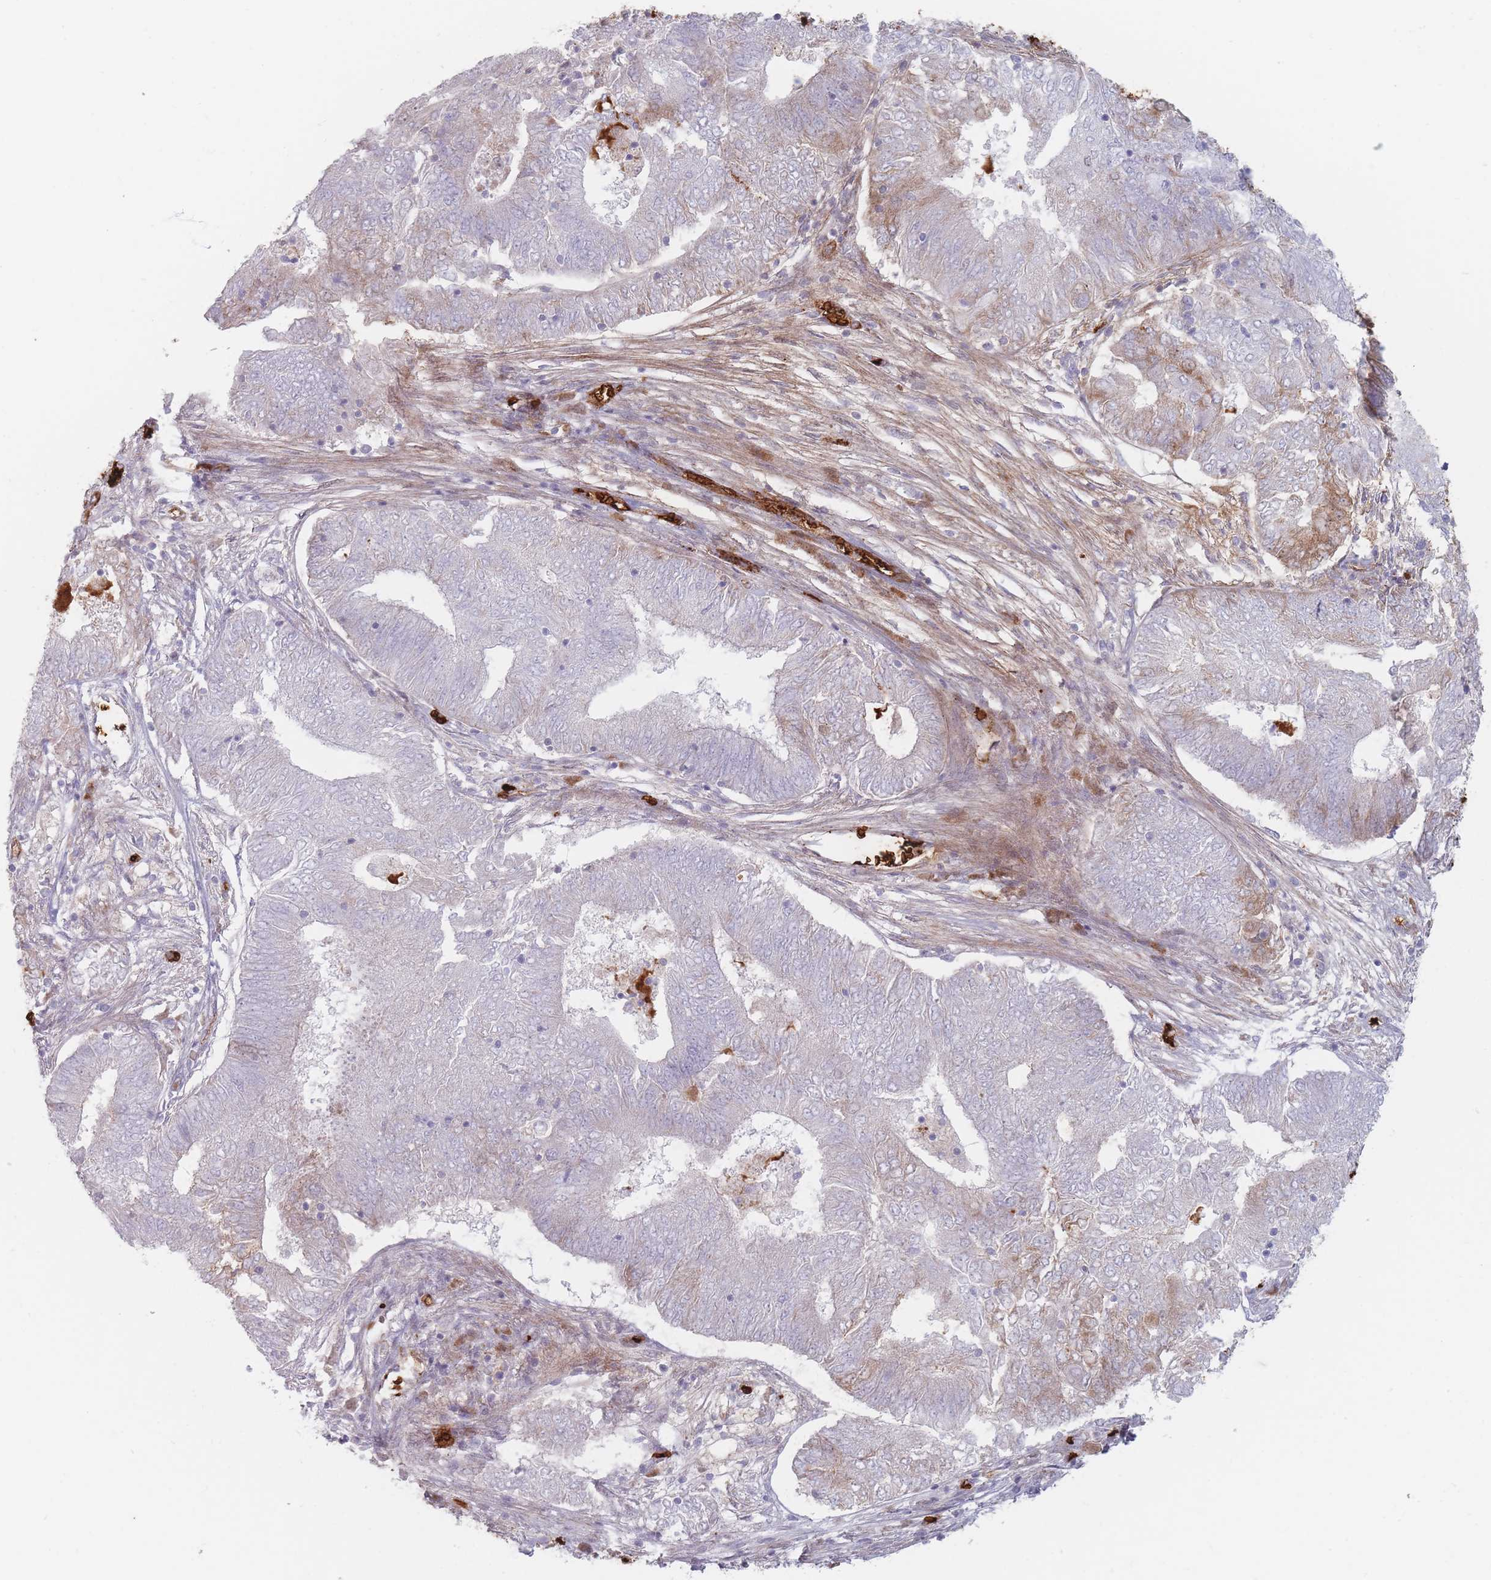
{"staining": {"intensity": "weak", "quantity": "<25%", "location": "cytoplasmic/membranous"}, "tissue": "endometrial cancer", "cell_type": "Tumor cells", "image_type": "cancer", "snomed": [{"axis": "morphology", "description": "Adenocarcinoma, NOS"}, {"axis": "topography", "description": "Endometrium"}], "caption": "Human endometrial cancer stained for a protein using immunohistochemistry demonstrates no positivity in tumor cells.", "gene": "SLC2A6", "patient": {"sex": "female", "age": 62}}